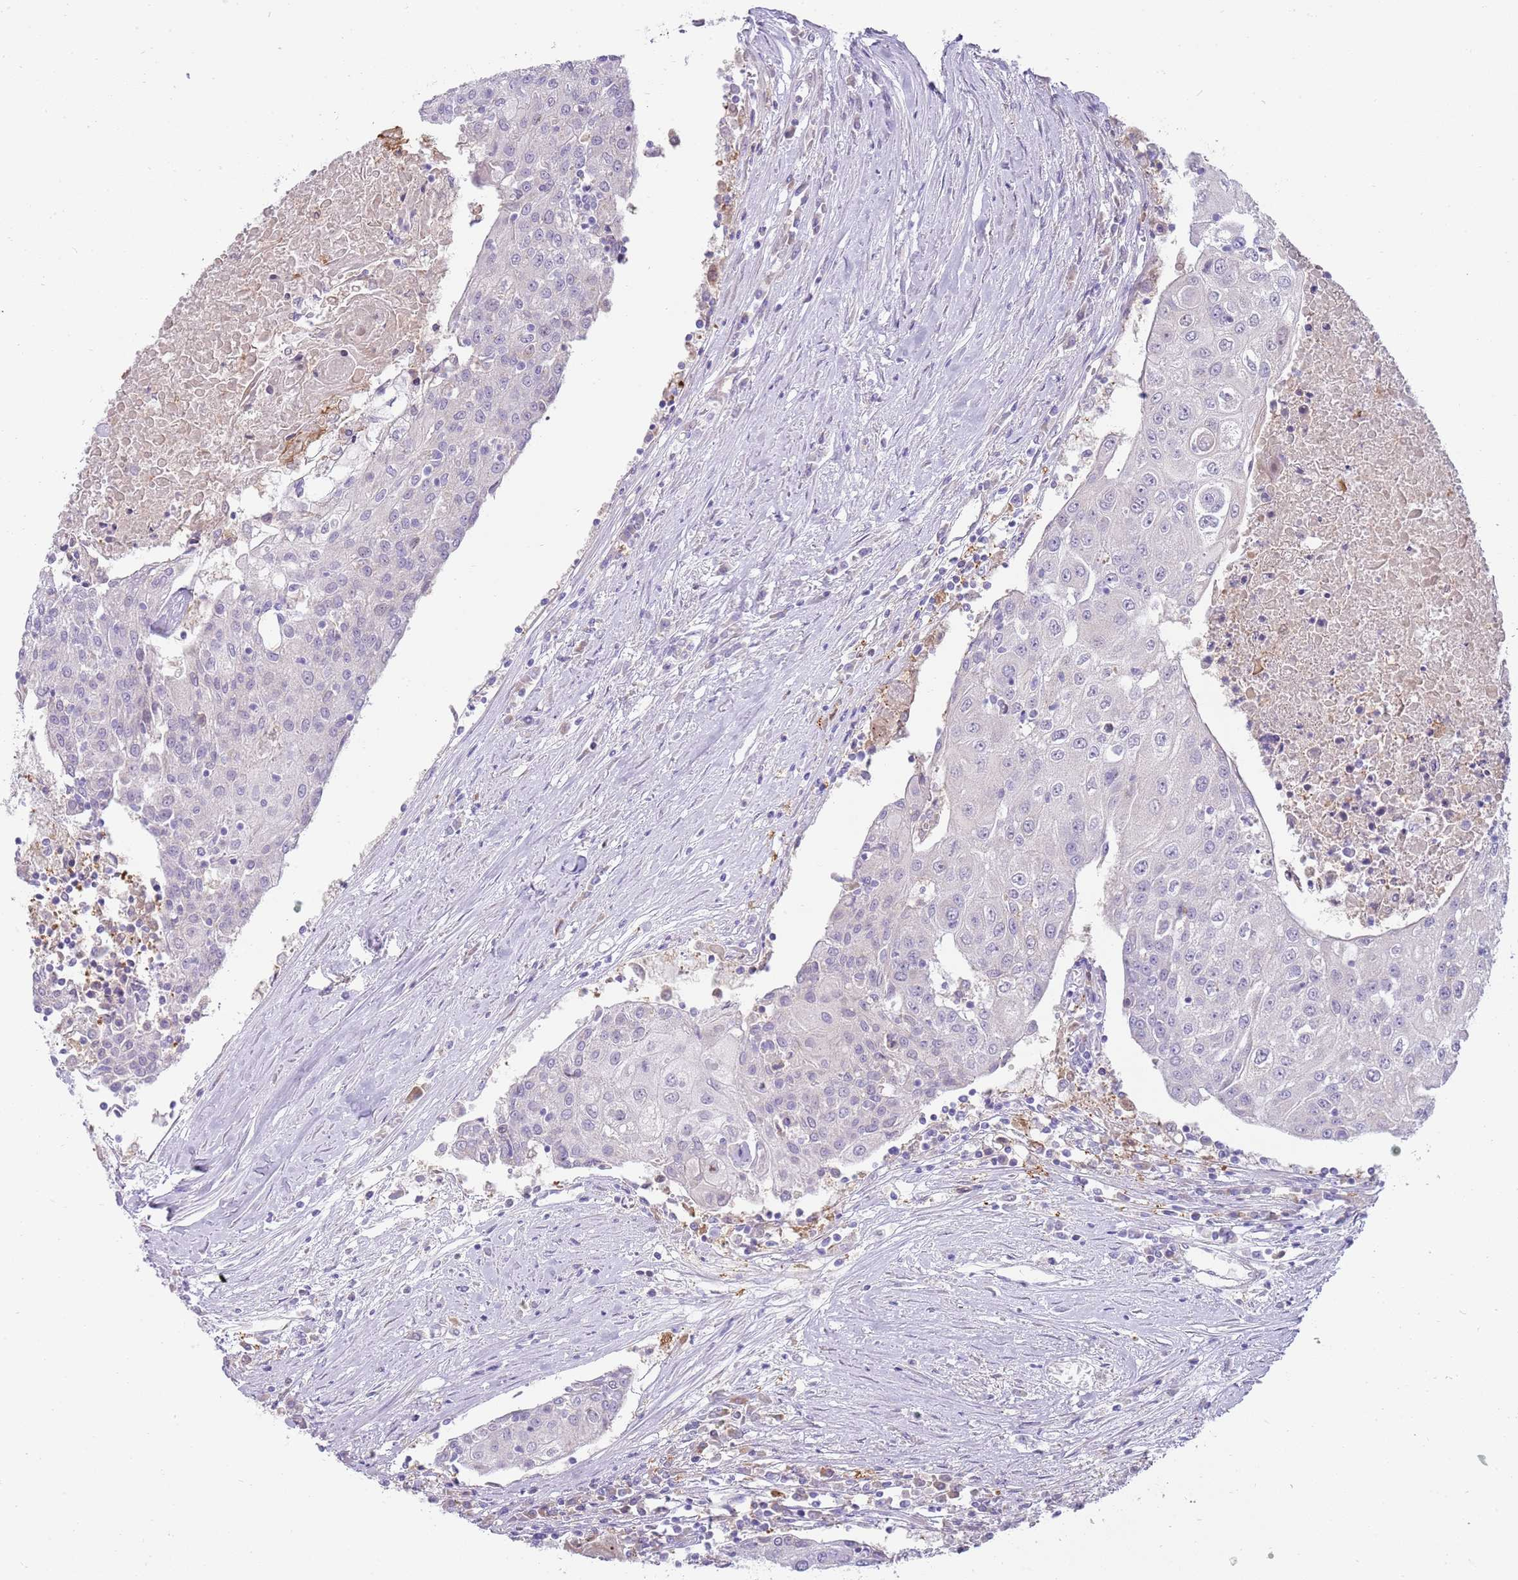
{"staining": {"intensity": "negative", "quantity": "none", "location": "none"}, "tissue": "urothelial cancer", "cell_type": "Tumor cells", "image_type": "cancer", "snomed": [{"axis": "morphology", "description": "Urothelial carcinoma, High grade"}, {"axis": "topography", "description": "Urinary bladder"}], "caption": "Immunohistochemistry photomicrograph of urothelial carcinoma (high-grade) stained for a protein (brown), which exhibits no expression in tumor cells.", "gene": "DIPK1C", "patient": {"sex": "female", "age": 85}}